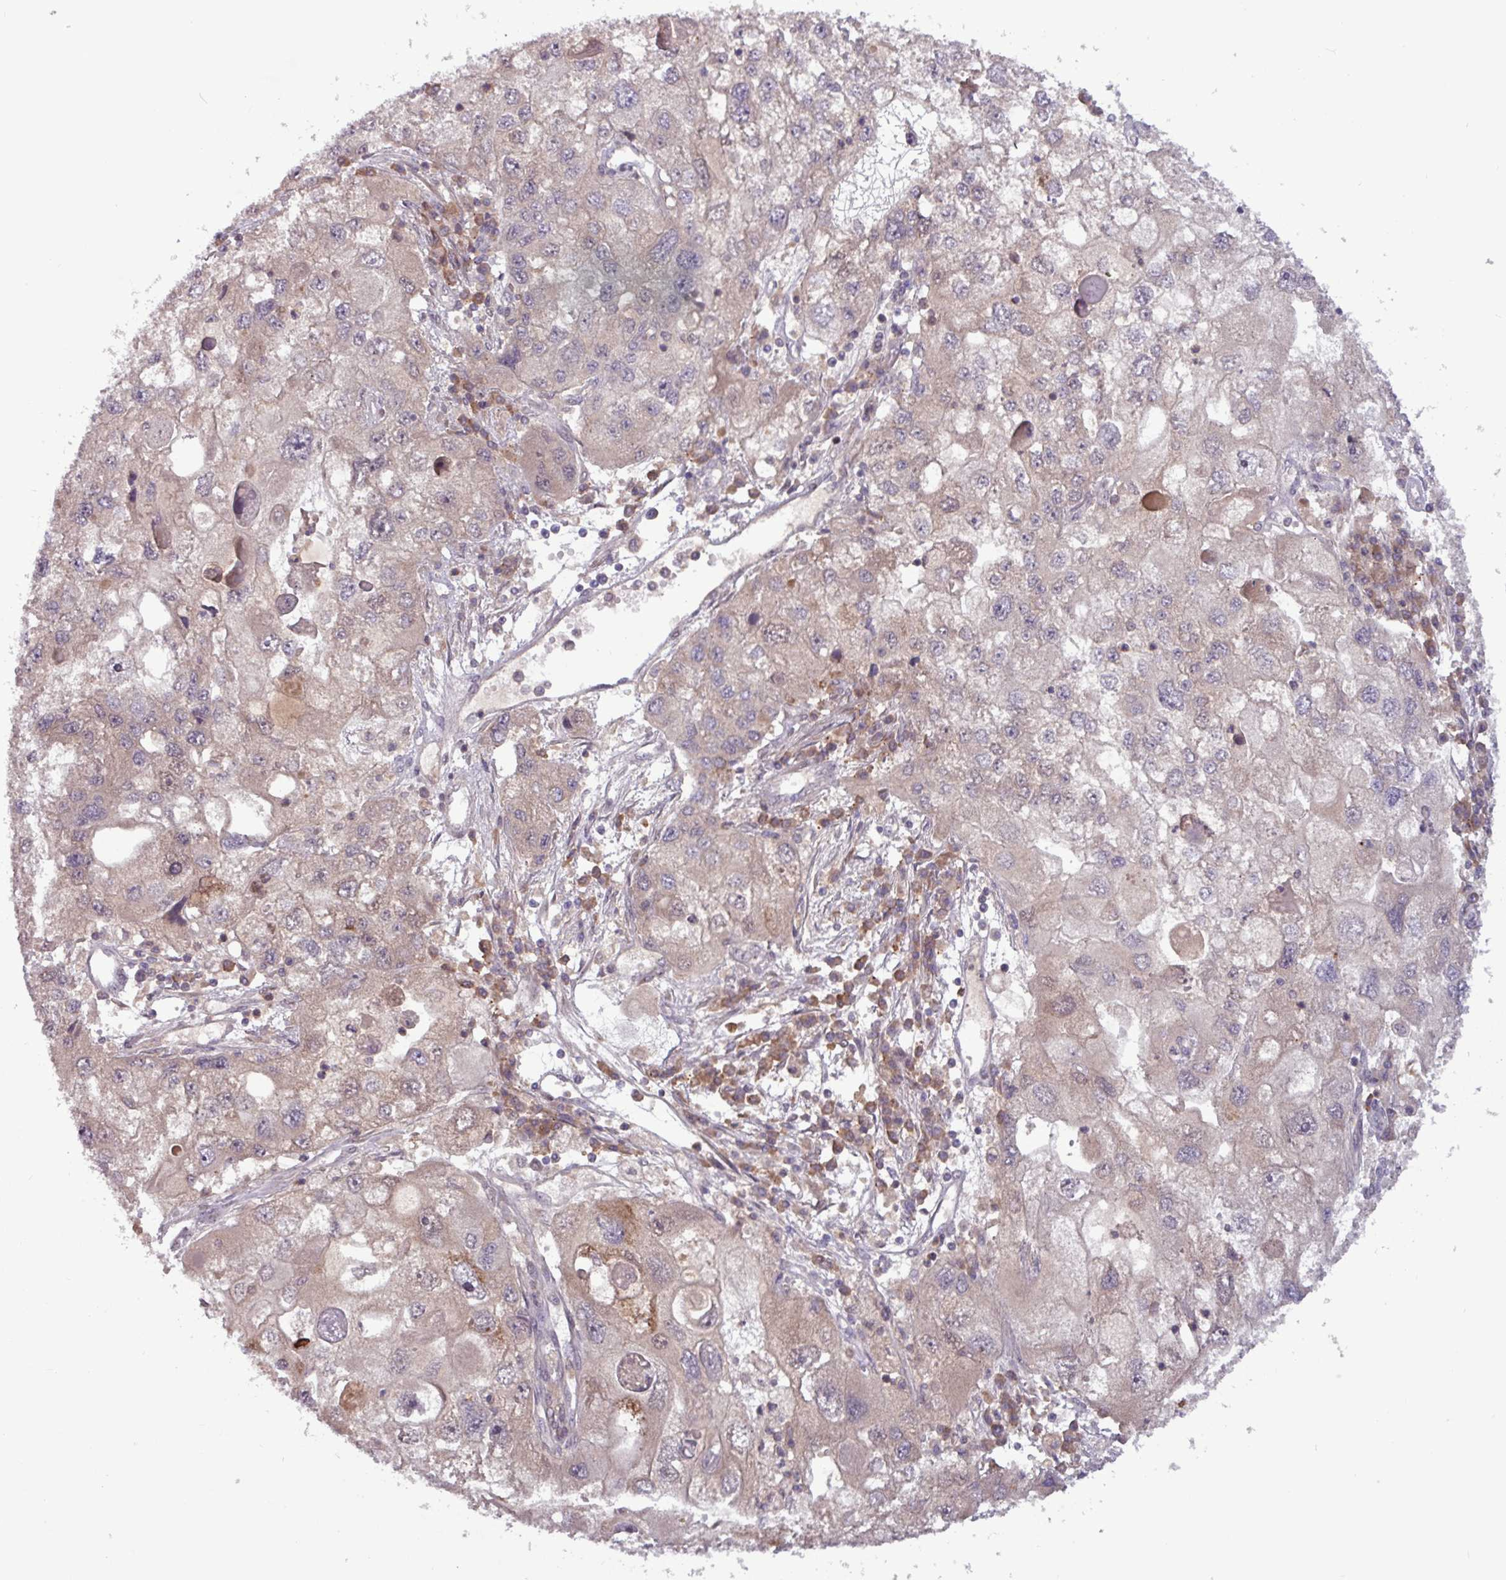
{"staining": {"intensity": "weak", "quantity": "25%-75%", "location": "cytoplasmic/membranous"}, "tissue": "endometrial cancer", "cell_type": "Tumor cells", "image_type": "cancer", "snomed": [{"axis": "morphology", "description": "Adenocarcinoma, NOS"}, {"axis": "topography", "description": "Endometrium"}], "caption": "Tumor cells display low levels of weak cytoplasmic/membranous staining in about 25%-75% of cells in endometrial cancer. The staining was performed using DAB to visualize the protein expression in brown, while the nuclei were stained in blue with hematoxylin (Magnification: 20x).", "gene": "PRRX1", "patient": {"sex": "female", "age": 49}}